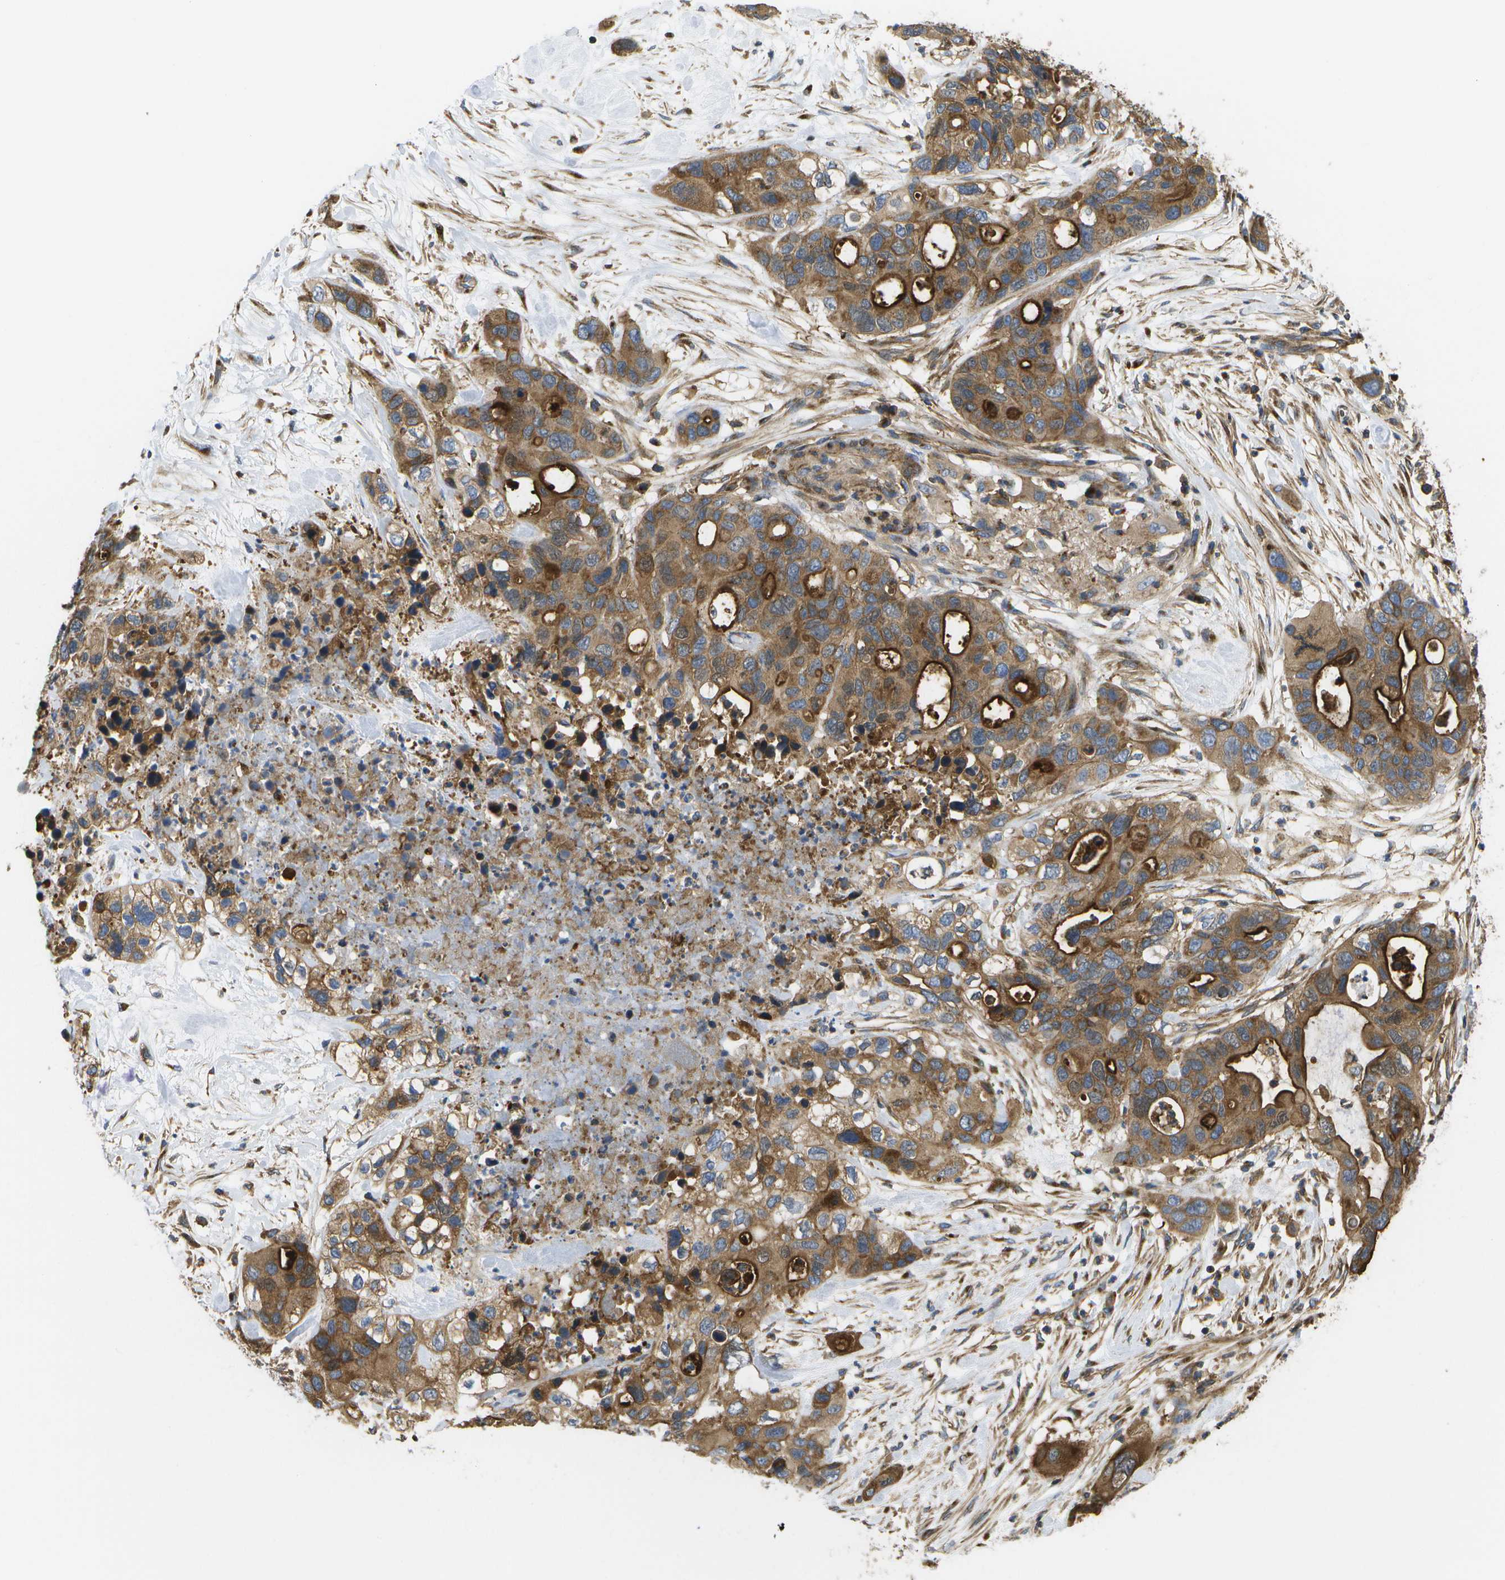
{"staining": {"intensity": "strong", "quantity": ">75%", "location": "cytoplasmic/membranous"}, "tissue": "pancreatic cancer", "cell_type": "Tumor cells", "image_type": "cancer", "snomed": [{"axis": "morphology", "description": "Adenocarcinoma, NOS"}, {"axis": "topography", "description": "Pancreas"}], "caption": "DAB immunohistochemical staining of human pancreatic cancer displays strong cytoplasmic/membranous protein staining in about >75% of tumor cells.", "gene": "BST2", "patient": {"sex": "female", "age": 71}}